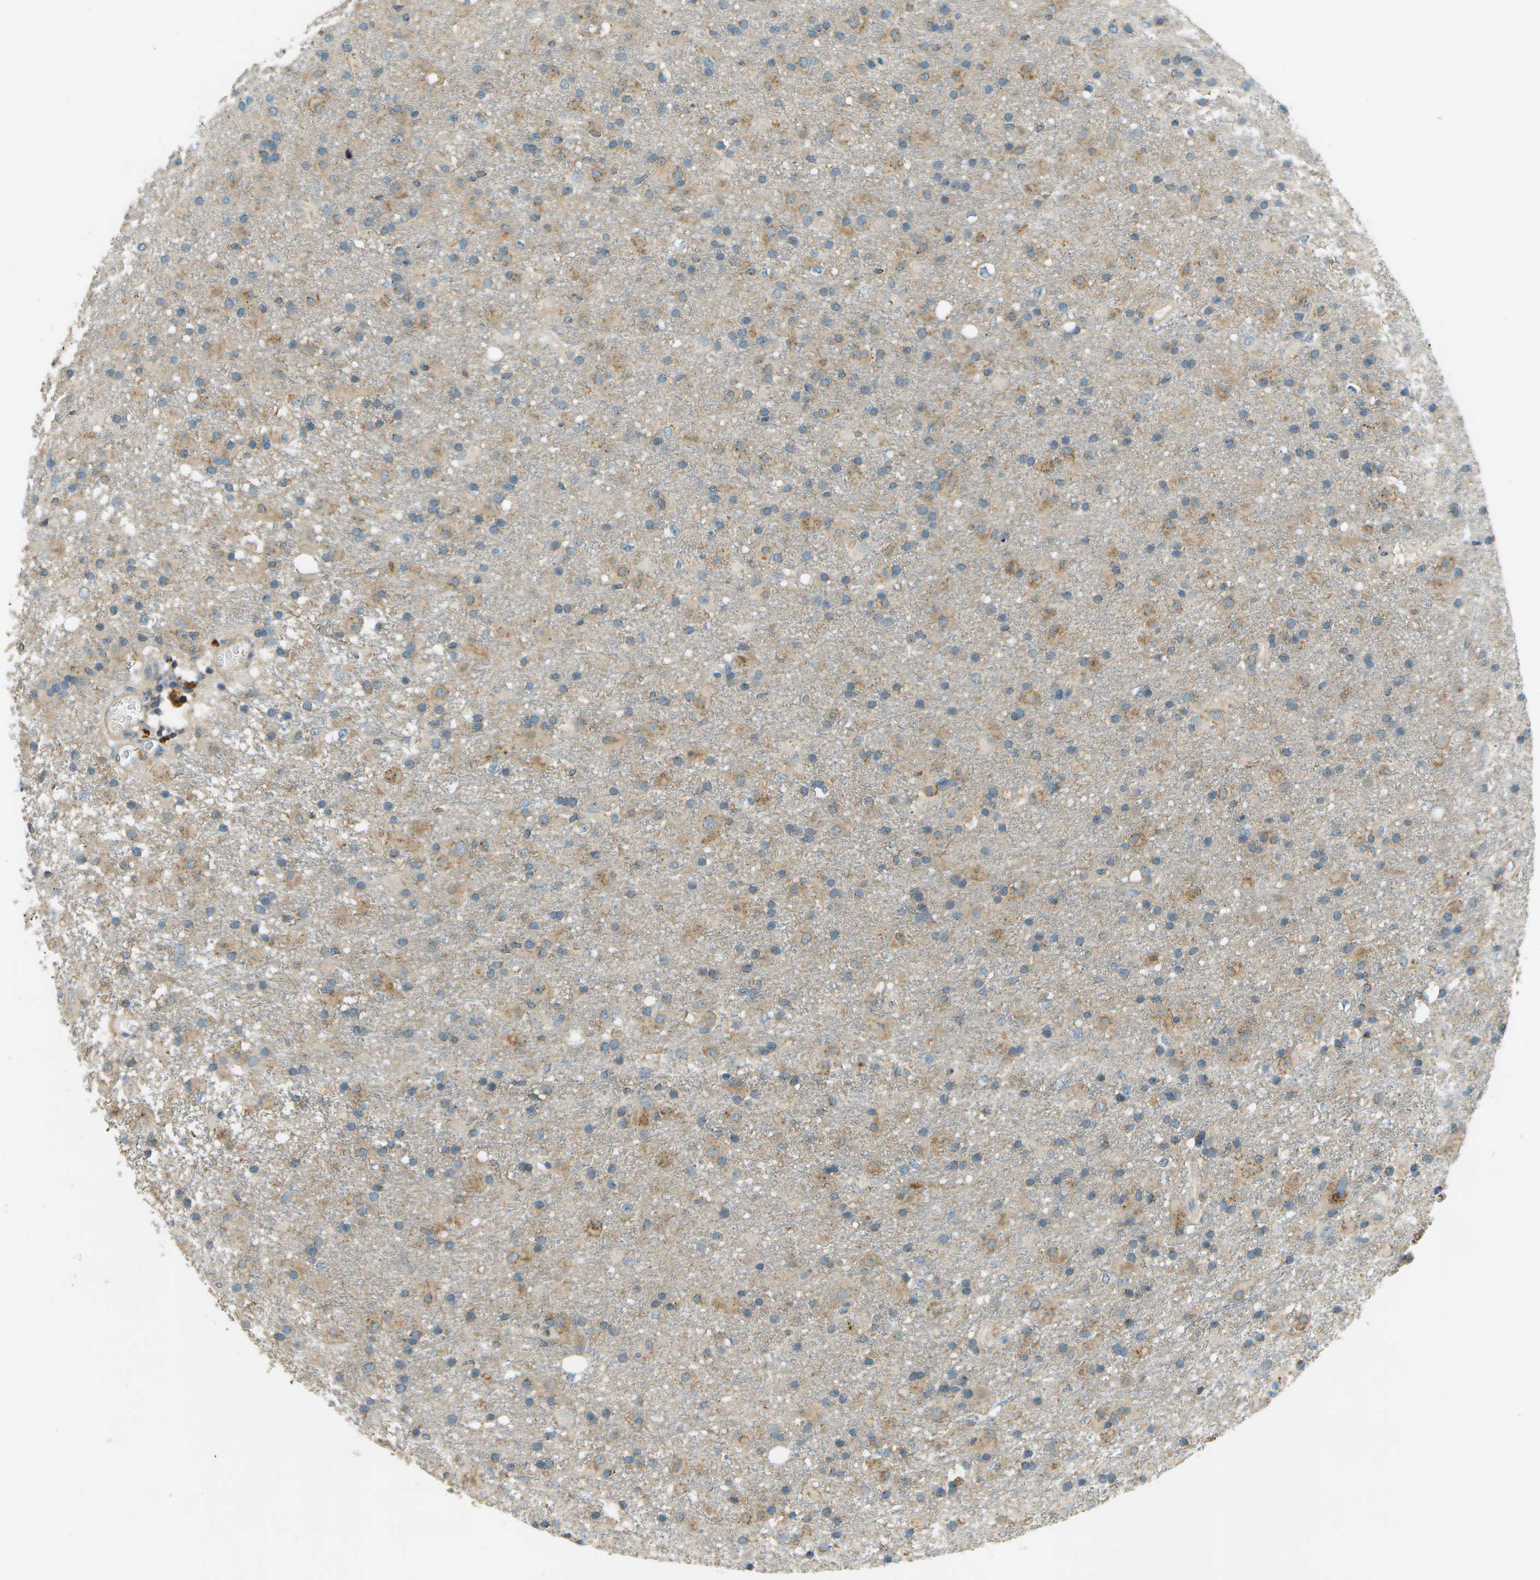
{"staining": {"intensity": "moderate", "quantity": "25%-75%", "location": "cytoplasmic/membranous"}, "tissue": "glioma", "cell_type": "Tumor cells", "image_type": "cancer", "snomed": [{"axis": "morphology", "description": "Glioma, malignant, Low grade"}, {"axis": "topography", "description": "Brain"}], "caption": "Malignant low-grade glioma was stained to show a protein in brown. There is medium levels of moderate cytoplasmic/membranous positivity in about 25%-75% of tumor cells.", "gene": "NUDT4", "patient": {"sex": "male", "age": 65}}